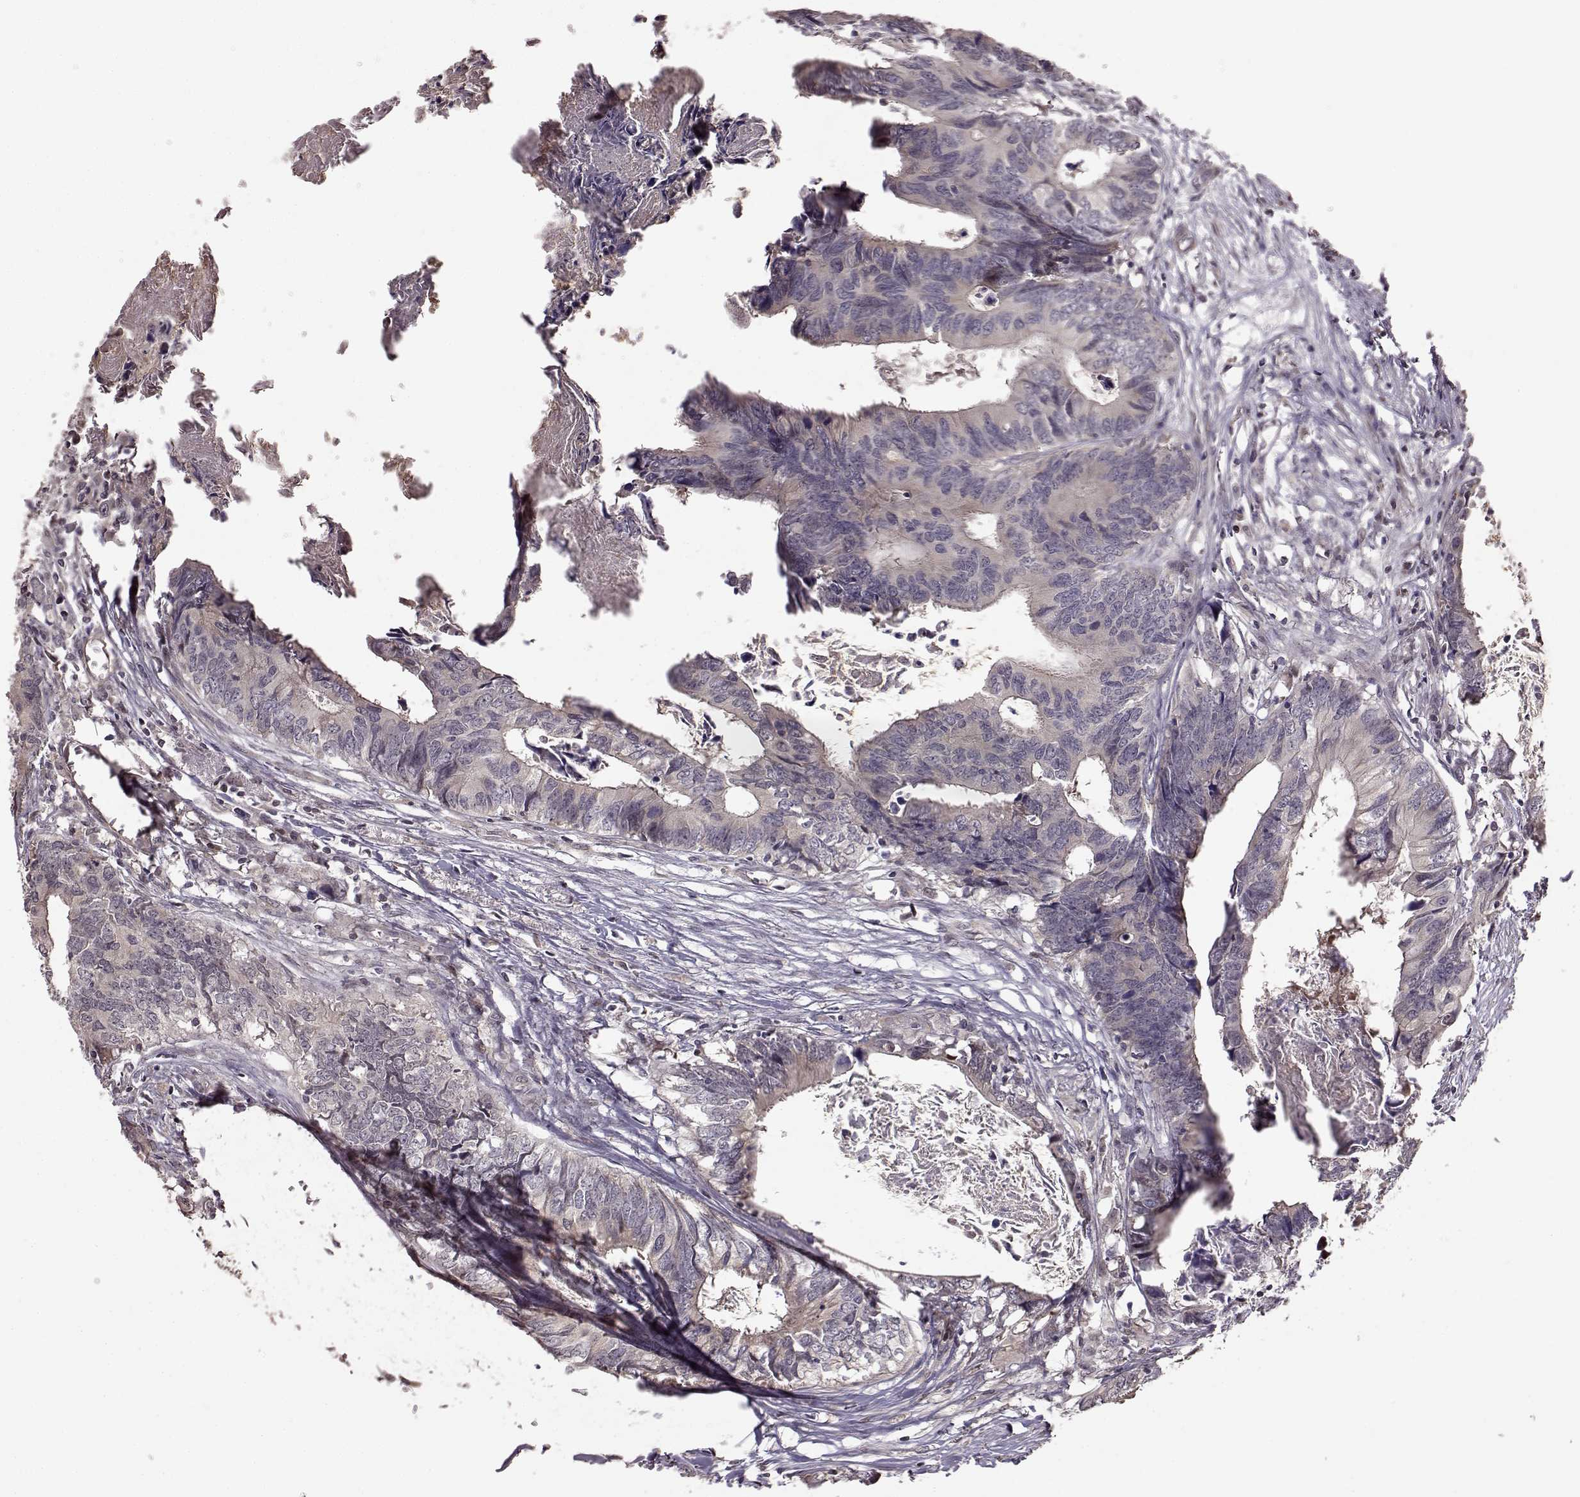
{"staining": {"intensity": "negative", "quantity": "none", "location": "none"}, "tissue": "colorectal cancer", "cell_type": "Tumor cells", "image_type": "cancer", "snomed": [{"axis": "morphology", "description": "Adenocarcinoma, NOS"}, {"axis": "topography", "description": "Colon"}], "caption": "A photomicrograph of colorectal cancer (adenocarcinoma) stained for a protein displays no brown staining in tumor cells.", "gene": "BACH2", "patient": {"sex": "female", "age": 82}}